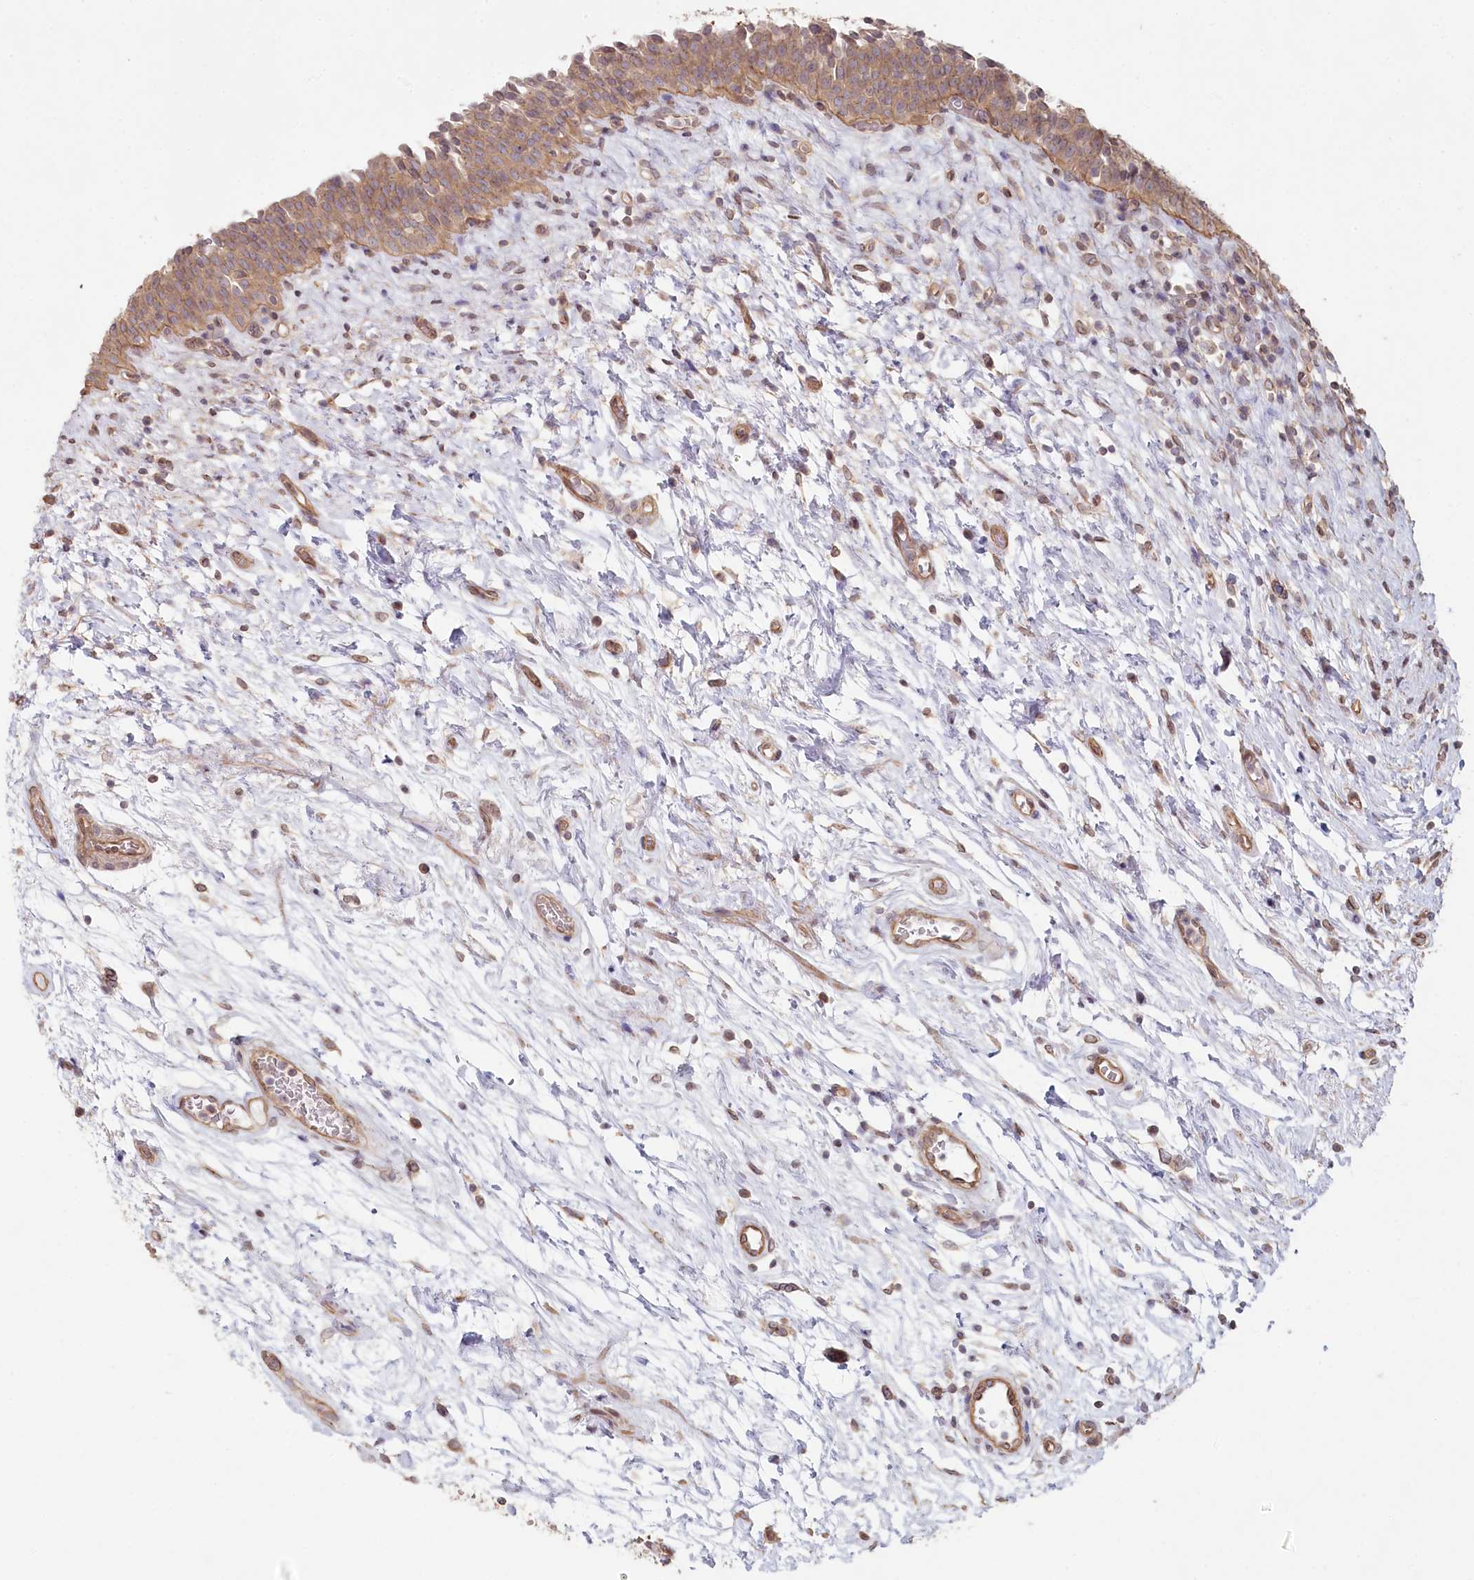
{"staining": {"intensity": "weak", "quantity": ">75%", "location": "cytoplasmic/membranous"}, "tissue": "urinary bladder", "cell_type": "Urothelial cells", "image_type": "normal", "snomed": [{"axis": "morphology", "description": "Normal tissue, NOS"}, {"axis": "topography", "description": "Urinary bladder"}], "caption": "A brown stain labels weak cytoplasmic/membranous staining of a protein in urothelial cells of benign human urinary bladder.", "gene": "TCHP", "patient": {"sex": "male", "age": 83}}